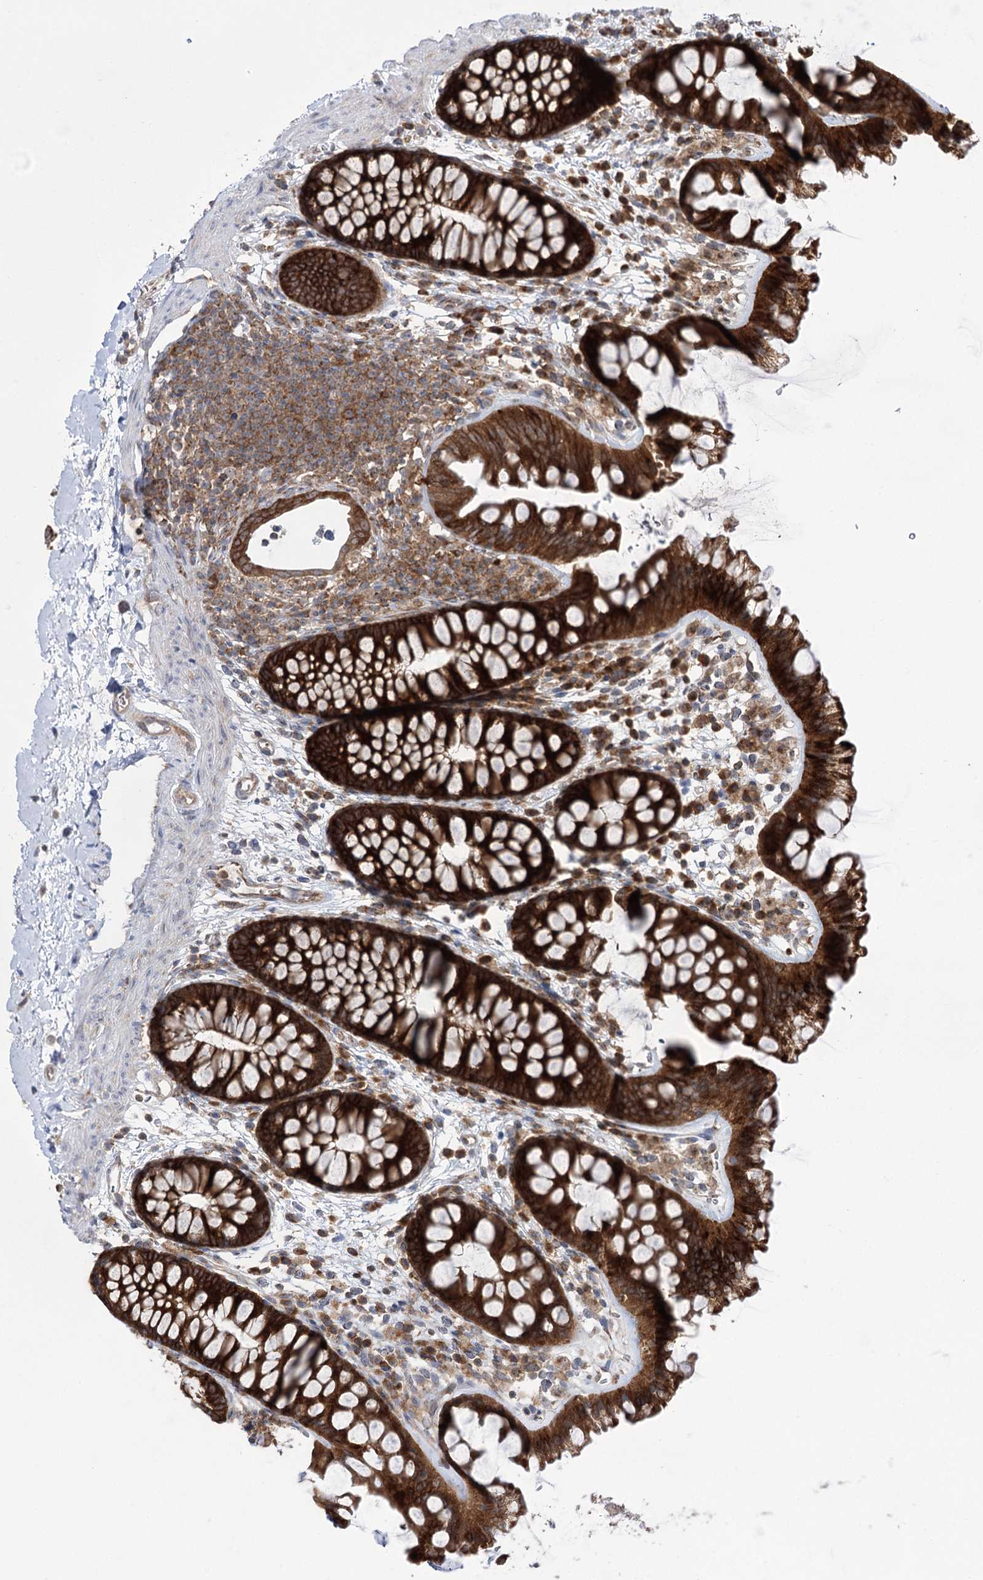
{"staining": {"intensity": "weak", "quantity": ">75%", "location": "cytoplasmic/membranous"}, "tissue": "colon", "cell_type": "Endothelial cells", "image_type": "normal", "snomed": [{"axis": "morphology", "description": "Normal tissue, NOS"}, {"axis": "topography", "description": "Colon"}], "caption": "Immunohistochemistry (IHC) (DAB) staining of benign colon demonstrates weak cytoplasmic/membranous protein positivity in about >75% of endothelial cells.", "gene": "ZNF622", "patient": {"sex": "female", "age": 62}}